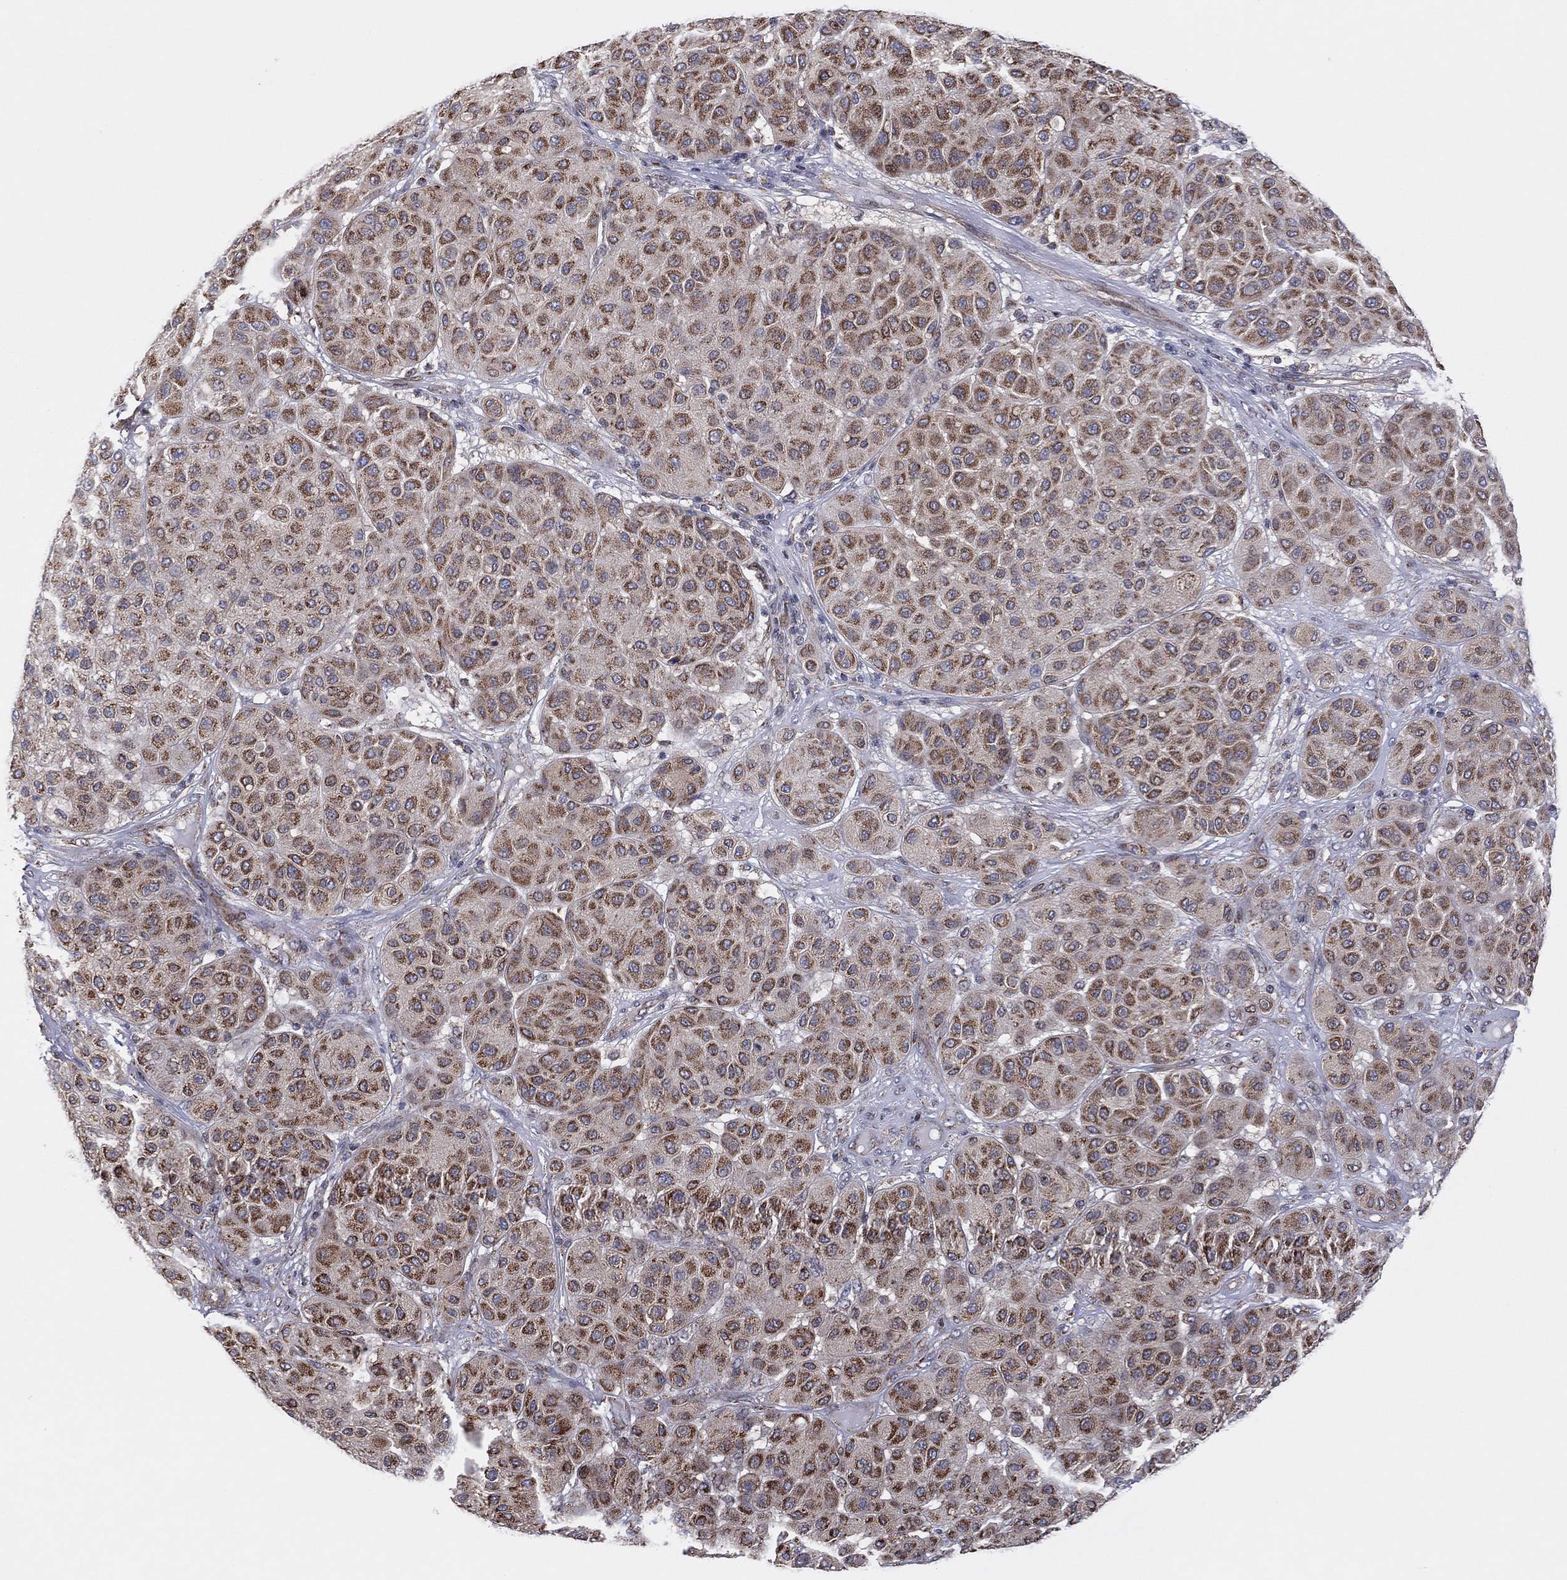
{"staining": {"intensity": "moderate", "quantity": ">75%", "location": "cytoplasmic/membranous"}, "tissue": "melanoma", "cell_type": "Tumor cells", "image_type": "cancer", "snomed": [{"axis": "morphology", "description": "Malignant melanoma, Metastatic site"}, {"axis": "topography", "description": "Smooth muscle"}], "caption": "The immunohistochemical stain shows moderate cytoplasmic/membranous positivity in tumor cells of melanoma tissue.", "gene": "PIDD1", "patient": {"sex": "male", "age": 41}}